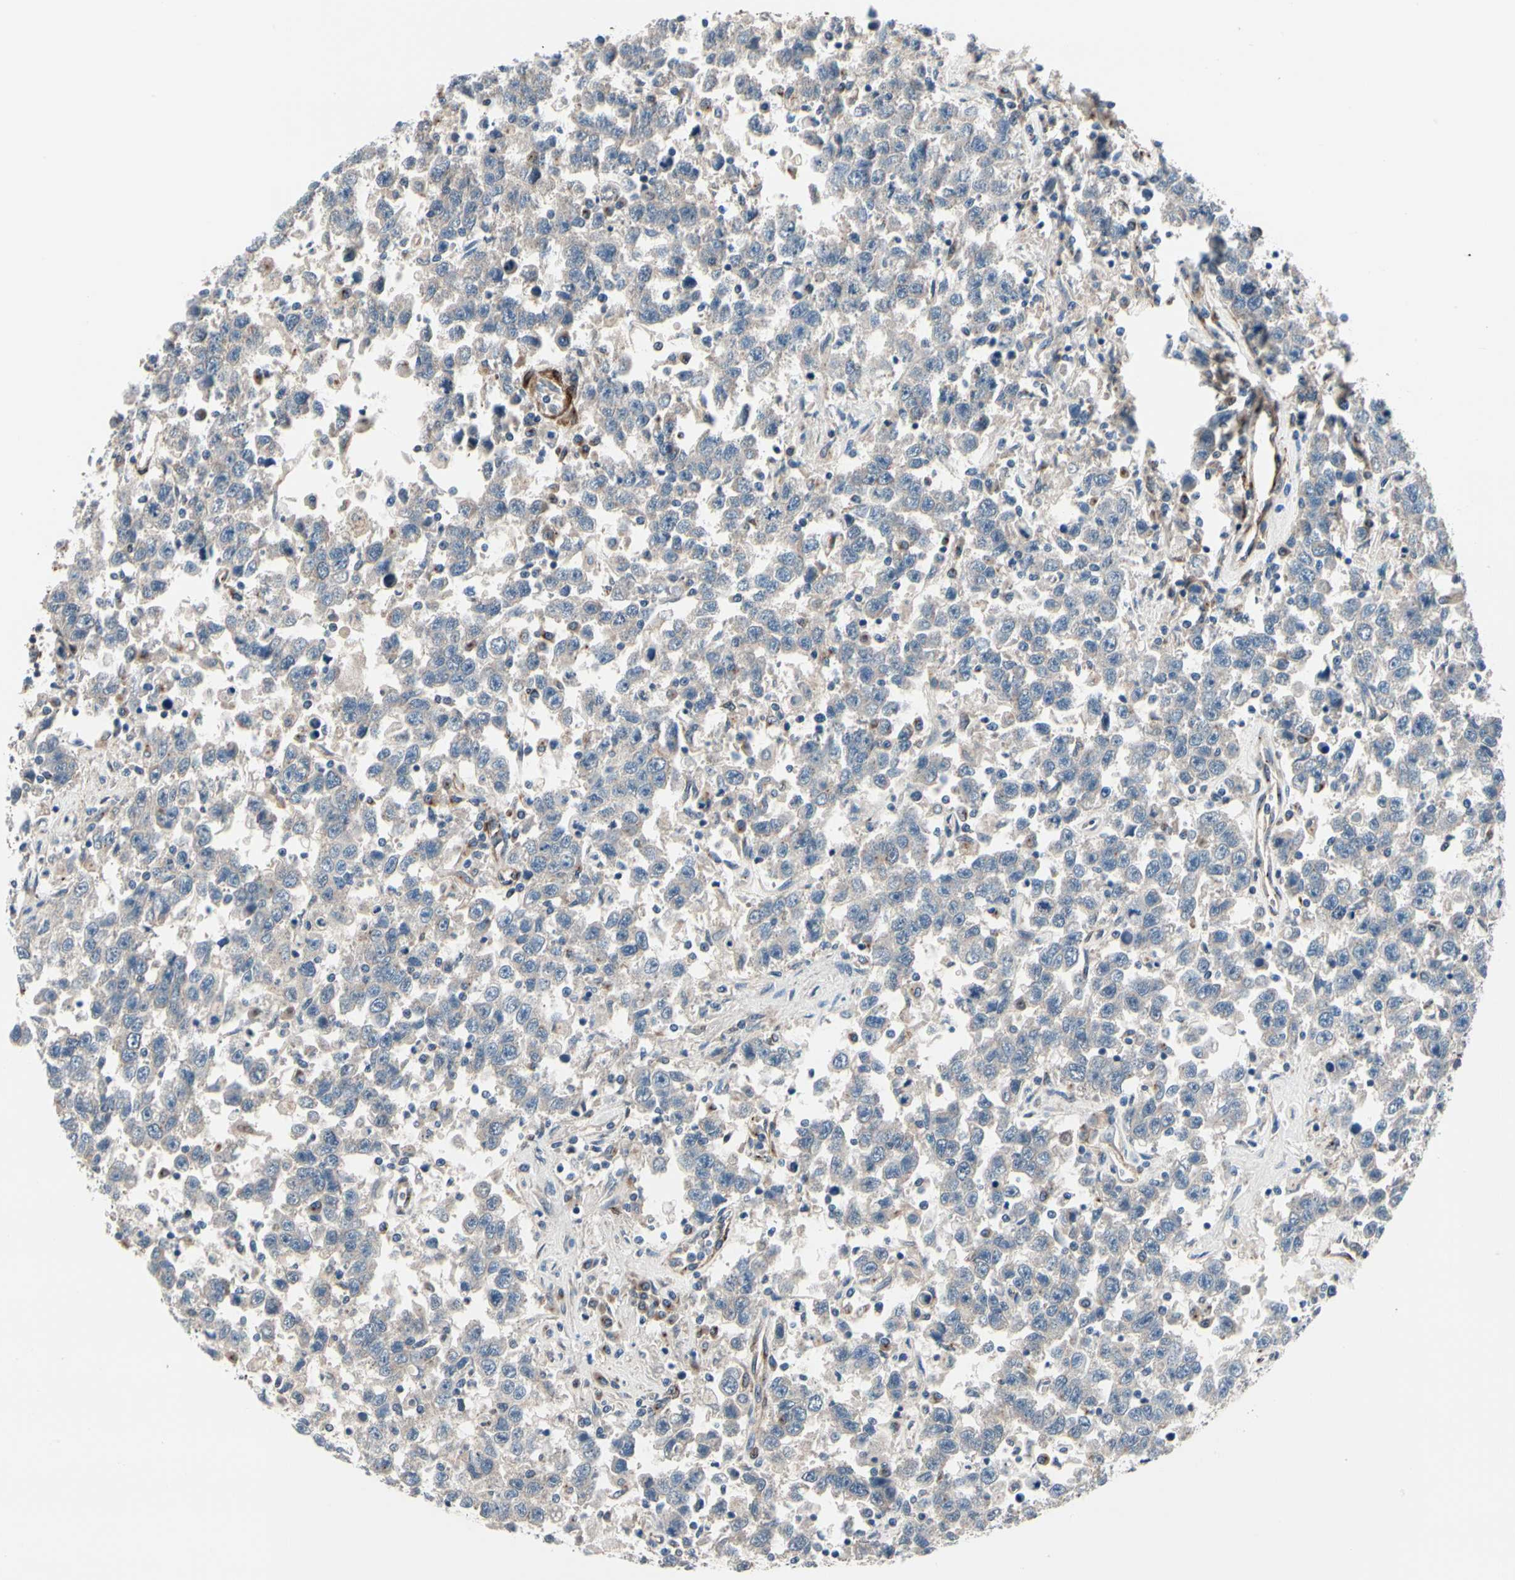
{"staining": {"intensity": "negative", "quantity": "none", "location": "none"}, "tissue": "testis cancer", "cell_type": "Tumor cells", "image_type": "cancer", "snomed": [{"axis": "morphology", "description": "Seminoma, NOS"}, {"axis": "topography", "description": "Testis"}], "caption": "Human testis cancer stained for a protein using IHC reveals no expression in tumor cells.", "gene": "PRKAR2B", "patient": {"sex": "male", "age": 41}}